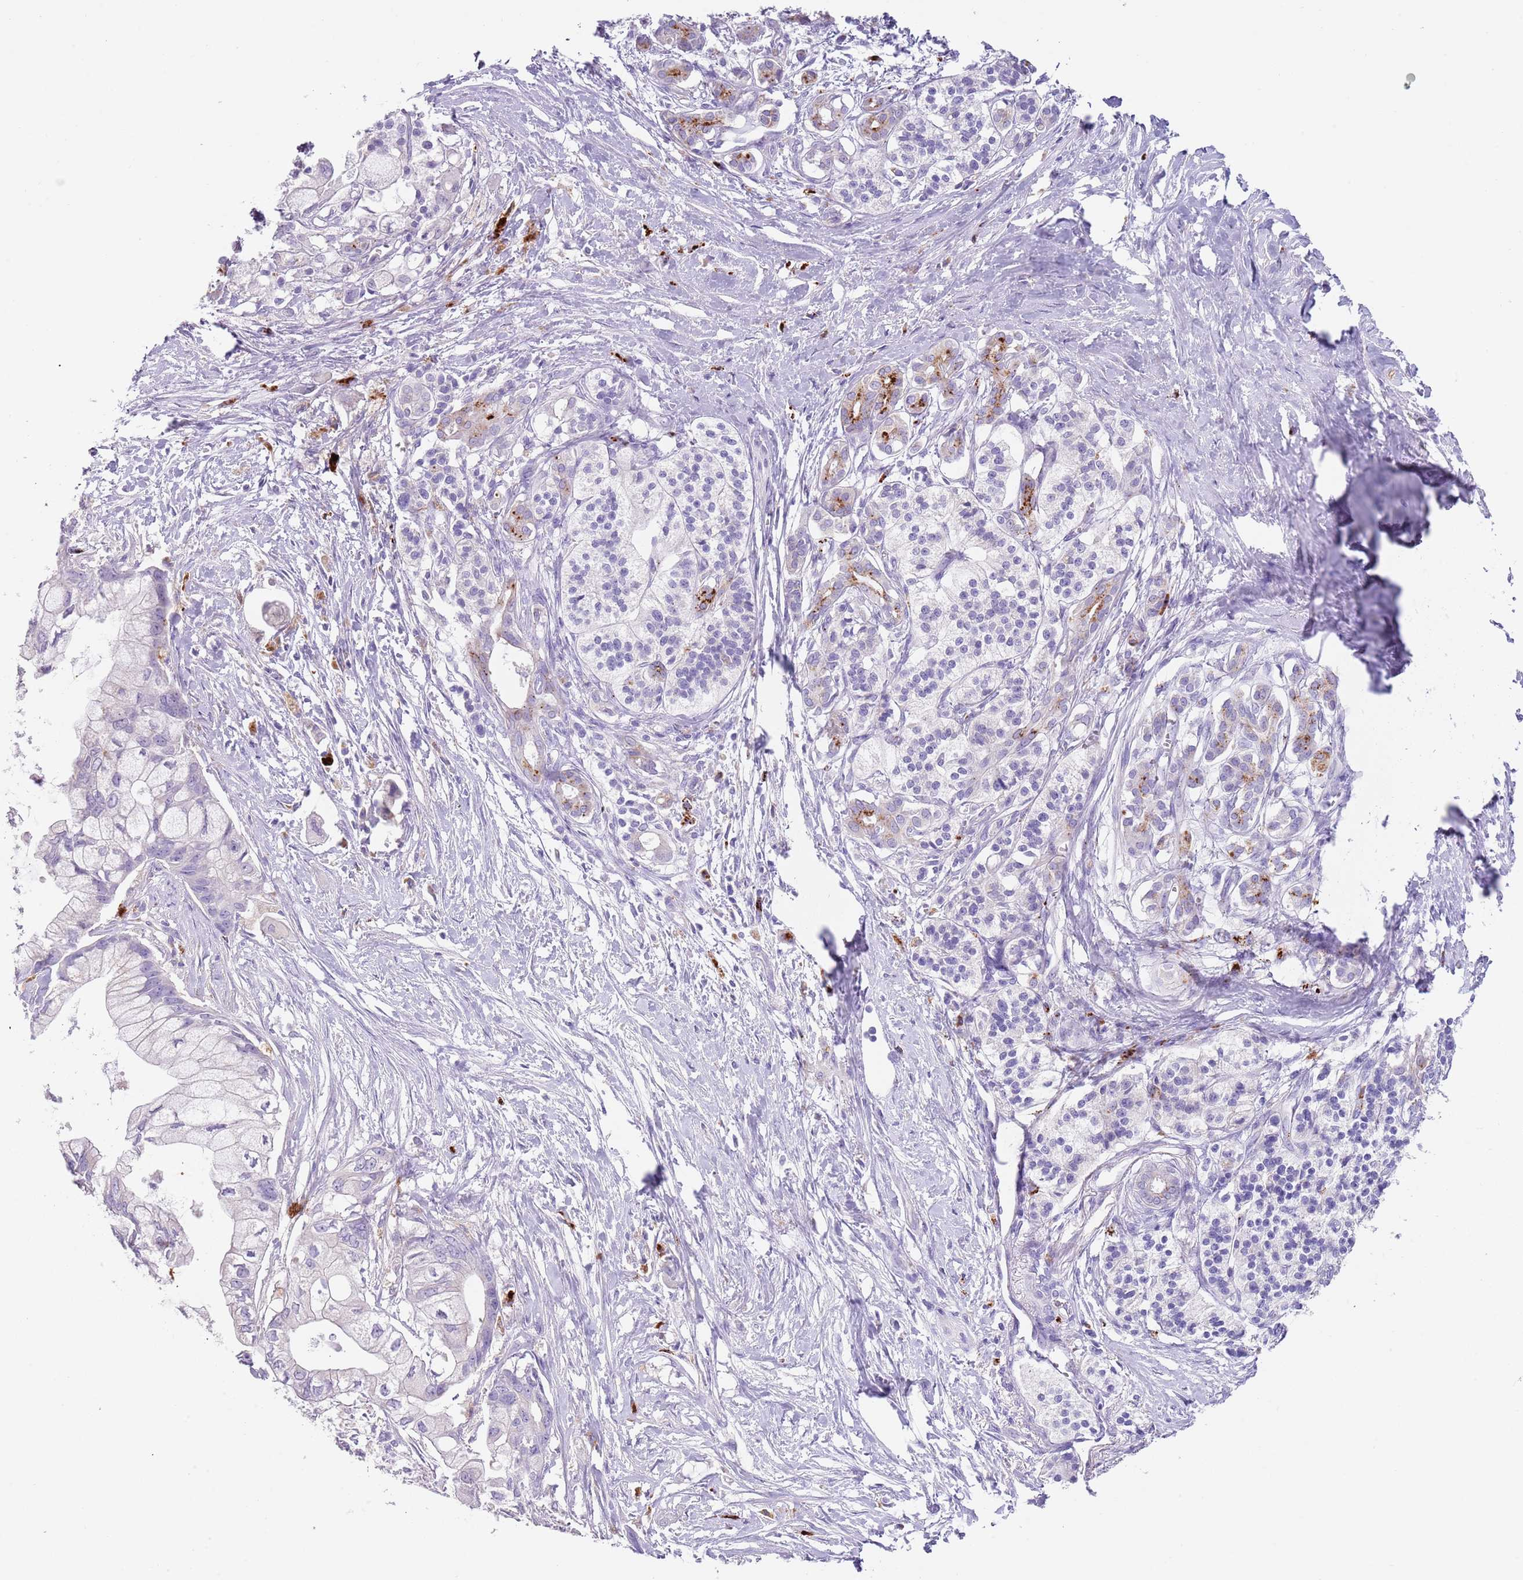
{"staining": {"intensity": "strong", "quantity": "<25%", "location": "cytoplasmic/membranous"}, "tissue": "pancreatic cancer", "cell_type": "Tumor cells", "image_type": "cancer", "snomed": [{"axis": "morphology", "description": "Adenocarcinoma, NOS"}, {"axis": "topography", "description": "Pancreas"}], "caption": "Pancreatic cancer was stained to show a protein in brown. There is medium levels of strong cytoplasmic/membranous staining in approximately <25% of tumor cells. The staining was performed using DAB (3,3'-diaminobenzidine), with brown indicating positive protein expression. Nuclei are stained blue with hematoxylin.", "gene": "LRRN3", "patient": {"sex": "male", "age": 68}}